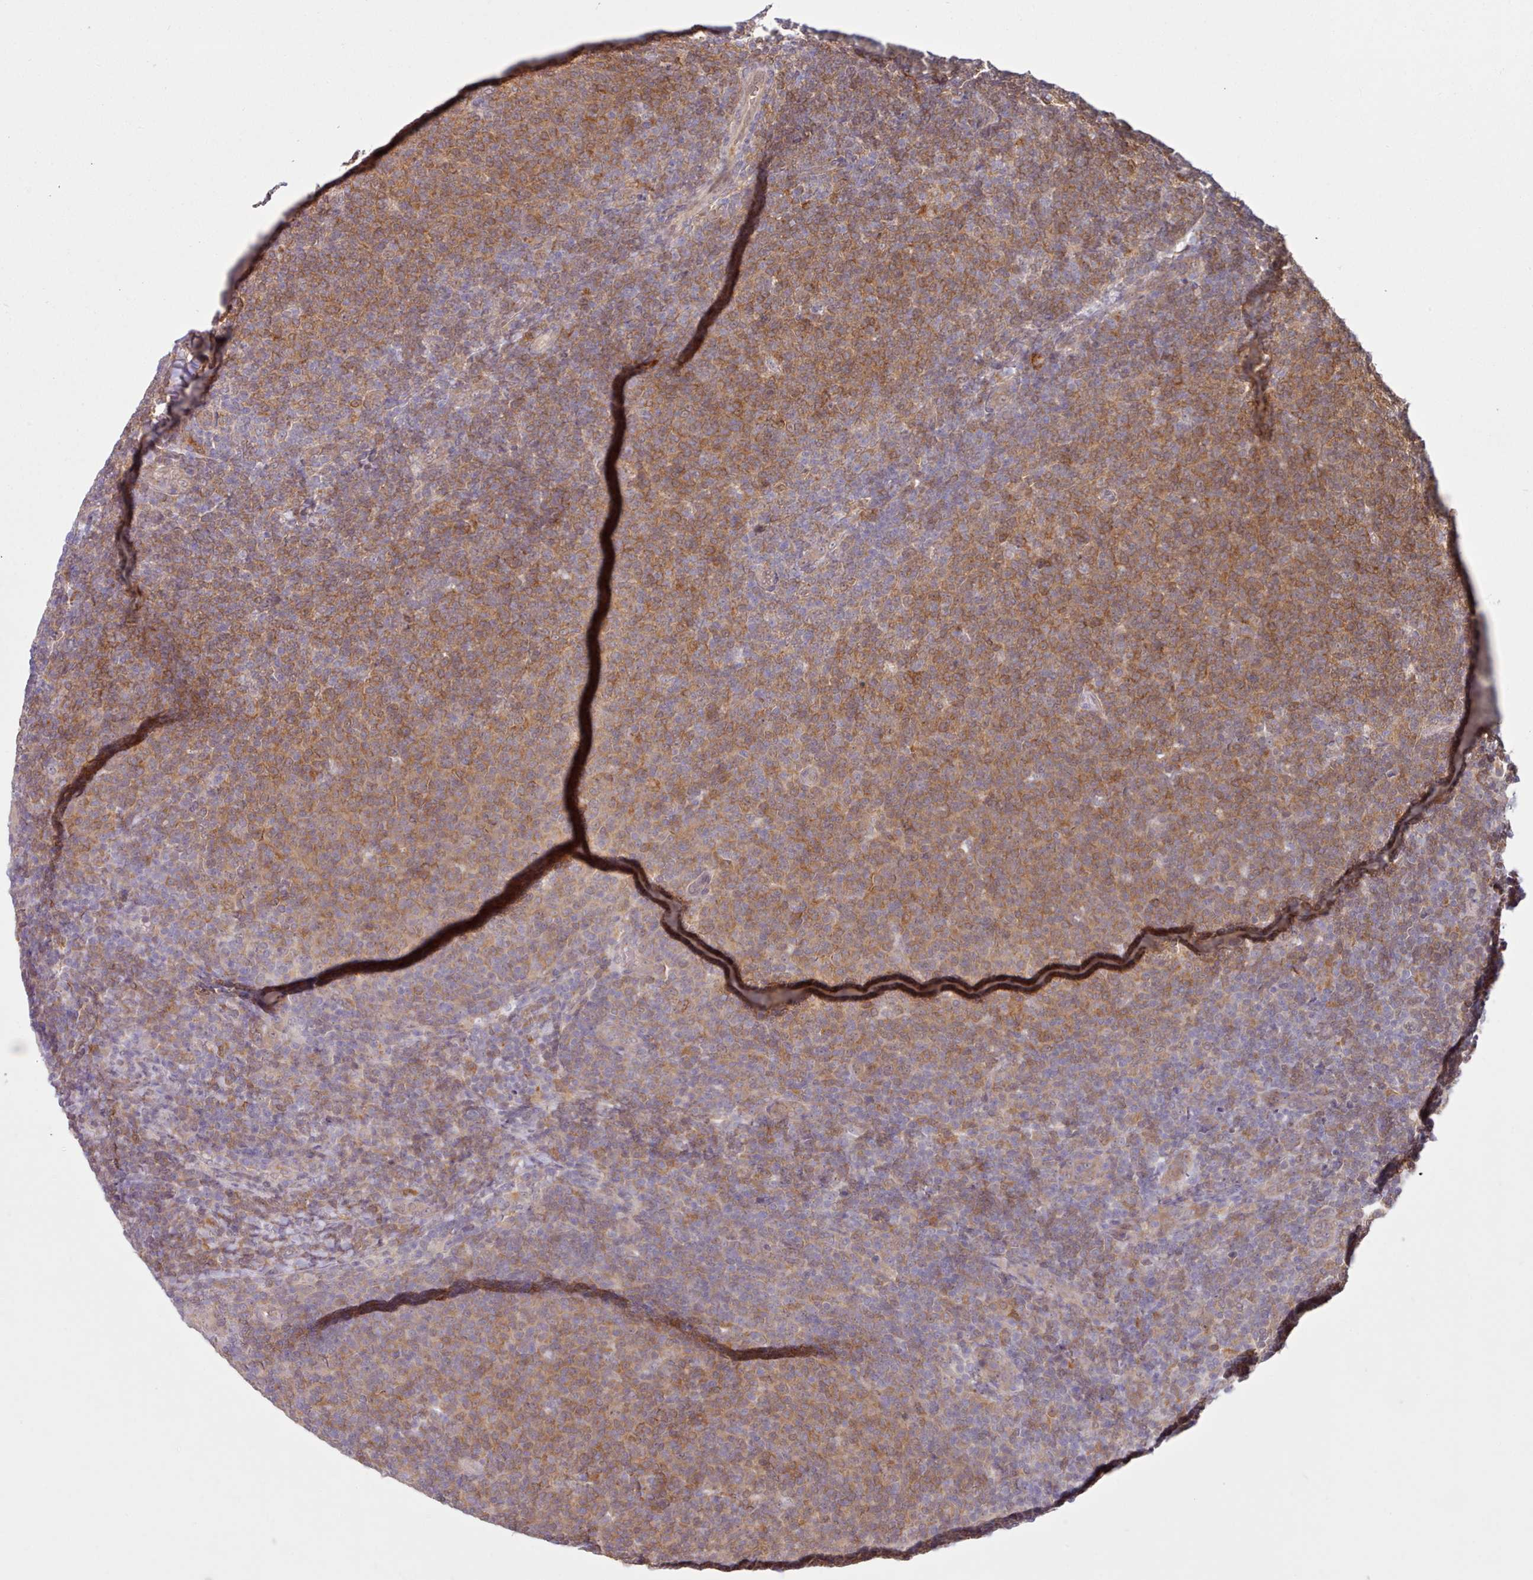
{"staining": {"intensity": "moderate", "quantity": "25%-75%", "location": "cytoplasmic/membranous"}, "tissue": "lymphoma", "cell_type": "Tumor cells", "image_type": "cancer", "snomed": [{"axis": "morphology", "description": "Malignant lymphoma, non-Hodgkin's type, Low grade"}, {"axis": "topography", "description": "Lymph node"}], "caption": "Protein analysis of malignant lymphoma, non-Hodgkin's type (low-grade) tissue displays moderate cytoplasmic/membranous expression in about 25%-75% of tumor cells.", "gene": "CES3", "patient": {"sex": "male", "age": 66}}